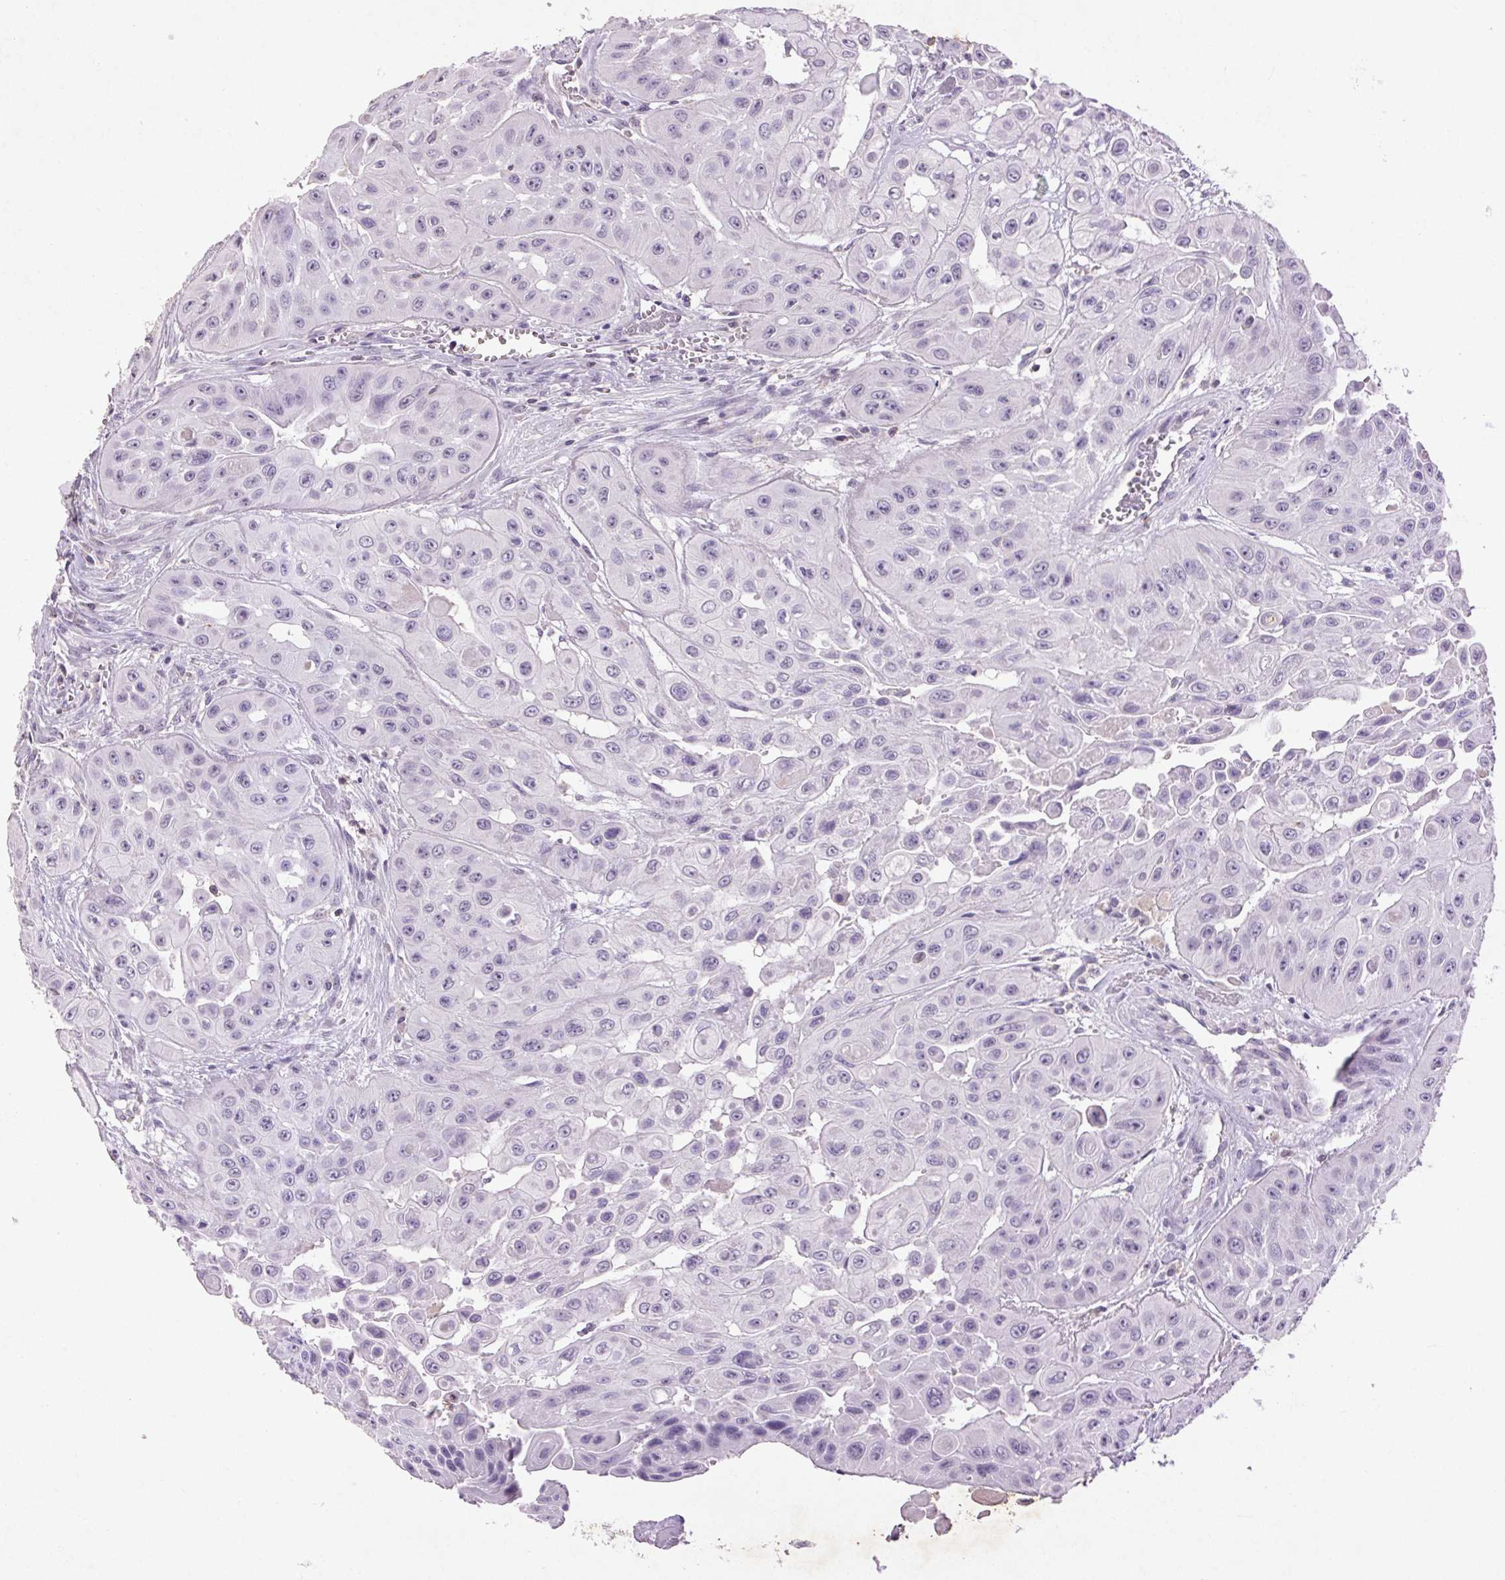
{"staining": {"intensity": "negative", "quantity": "none", "location": "none"}, "tissue": "head and neck cancer", "cell_type": "Tumor cells", "image_type": "cancer", "snomed": [{"axis": "morphology", "description": "Adenocarcinoma, NOS"}, {"axis": "topography", "description": "Head-Neck"}], "caption": "This is an IHC photomicrograph of adenocarcinoma (head and neck). There is no expression in tumor cells.", "gene": "FNDC7", "patient": {"sex": "male", "age": 73}}